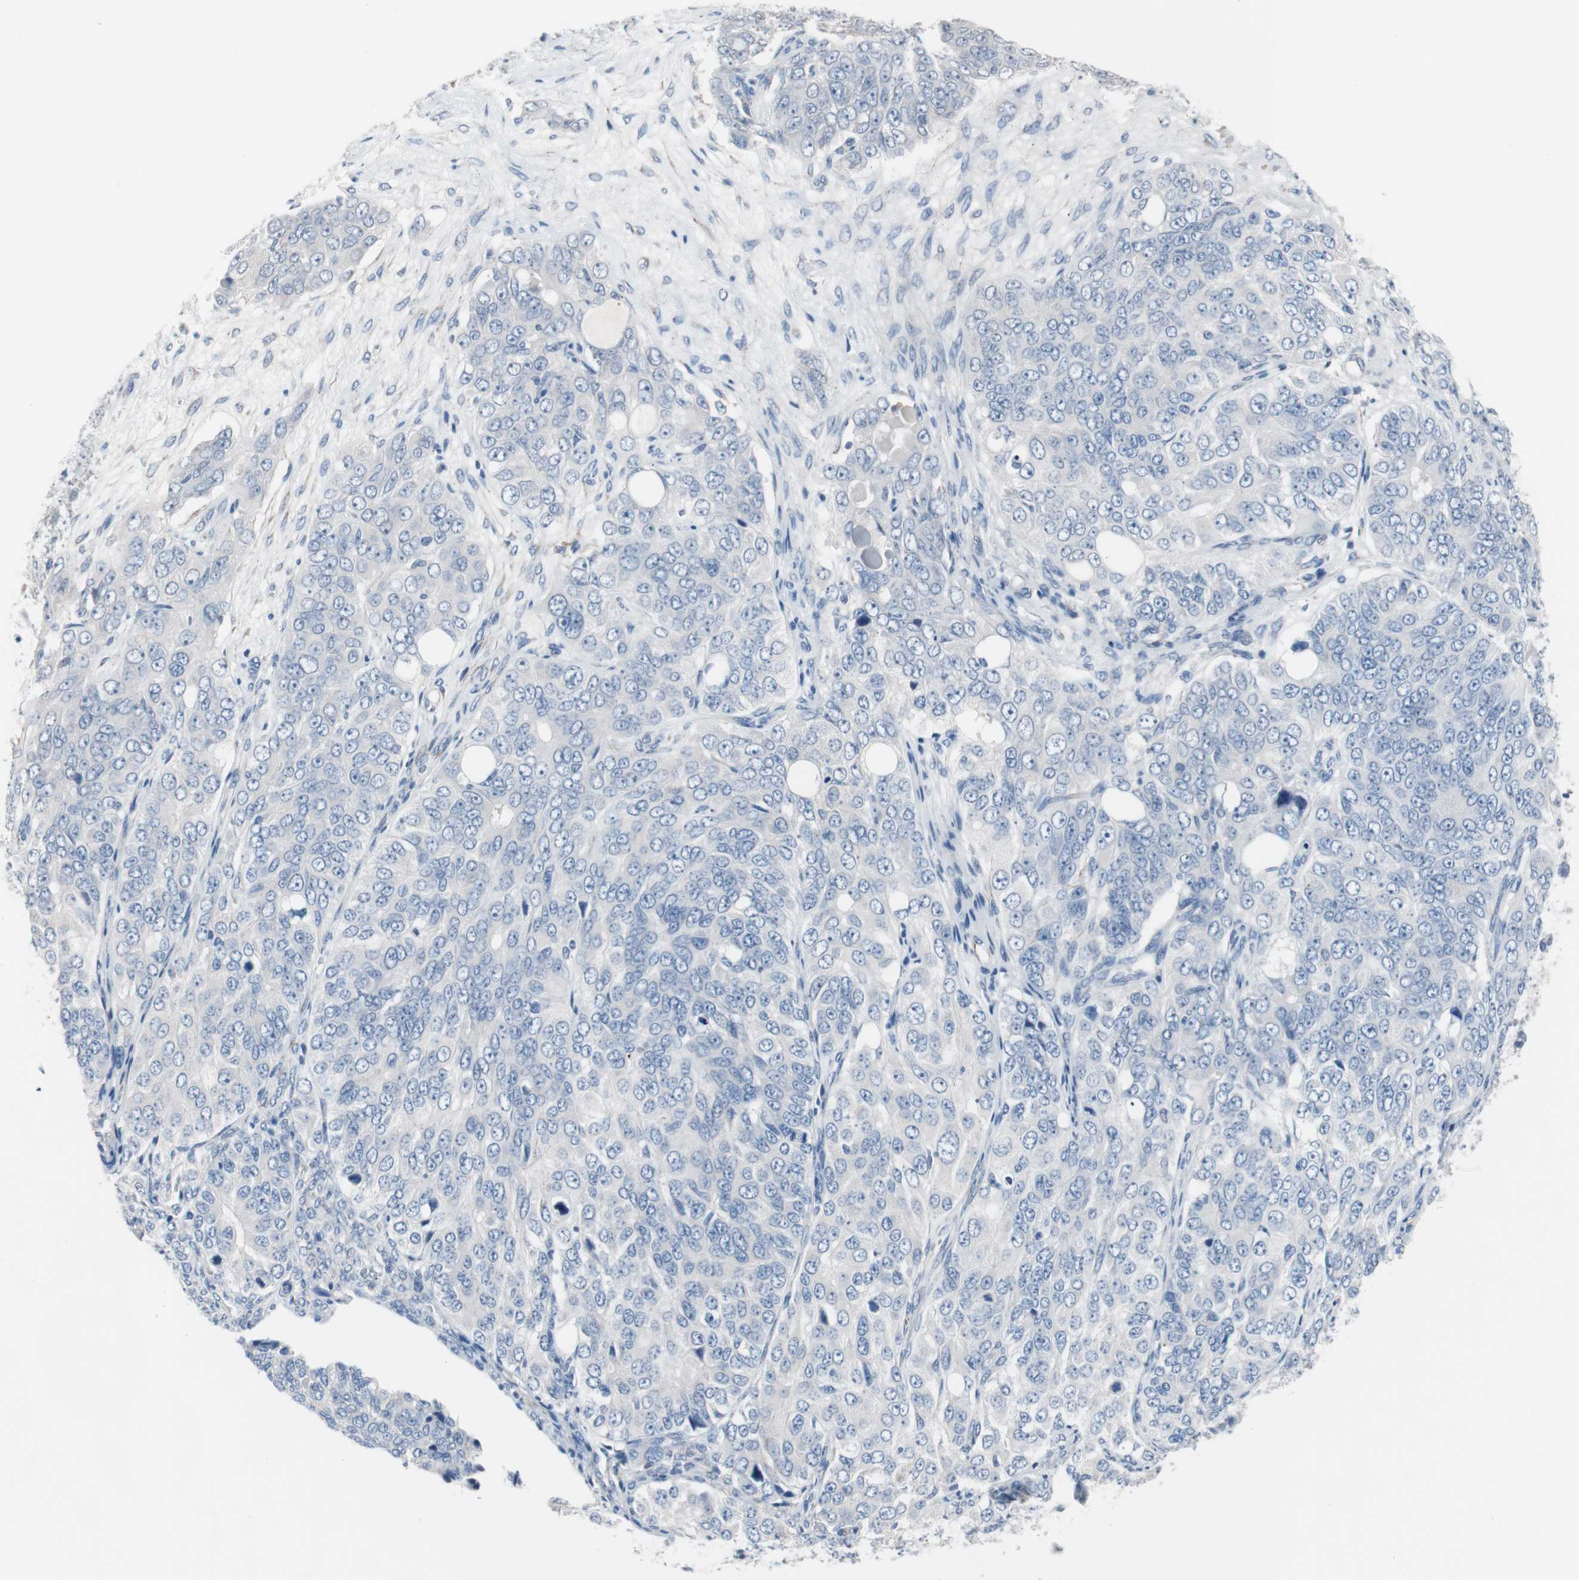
{"staining": {"intensity": "negative", "quantity": "none", "location": "none"}, "tissue": "ovarian cancer", "cell_type": "Tumor cells", "image_type": "cancer", "snomed": [{"axis": "morphology", "description": "Carcinoma, endometroid"}, {"axis": "topography", "description": "Ovary"}], "caption": "The histopathology image shows no significant staining in tumor cells of ovarian endometroid carcinoma. Nuclei are stained in blue.", "gene": "ULBP1", "patient": {"sex": "female", "age": 51}}